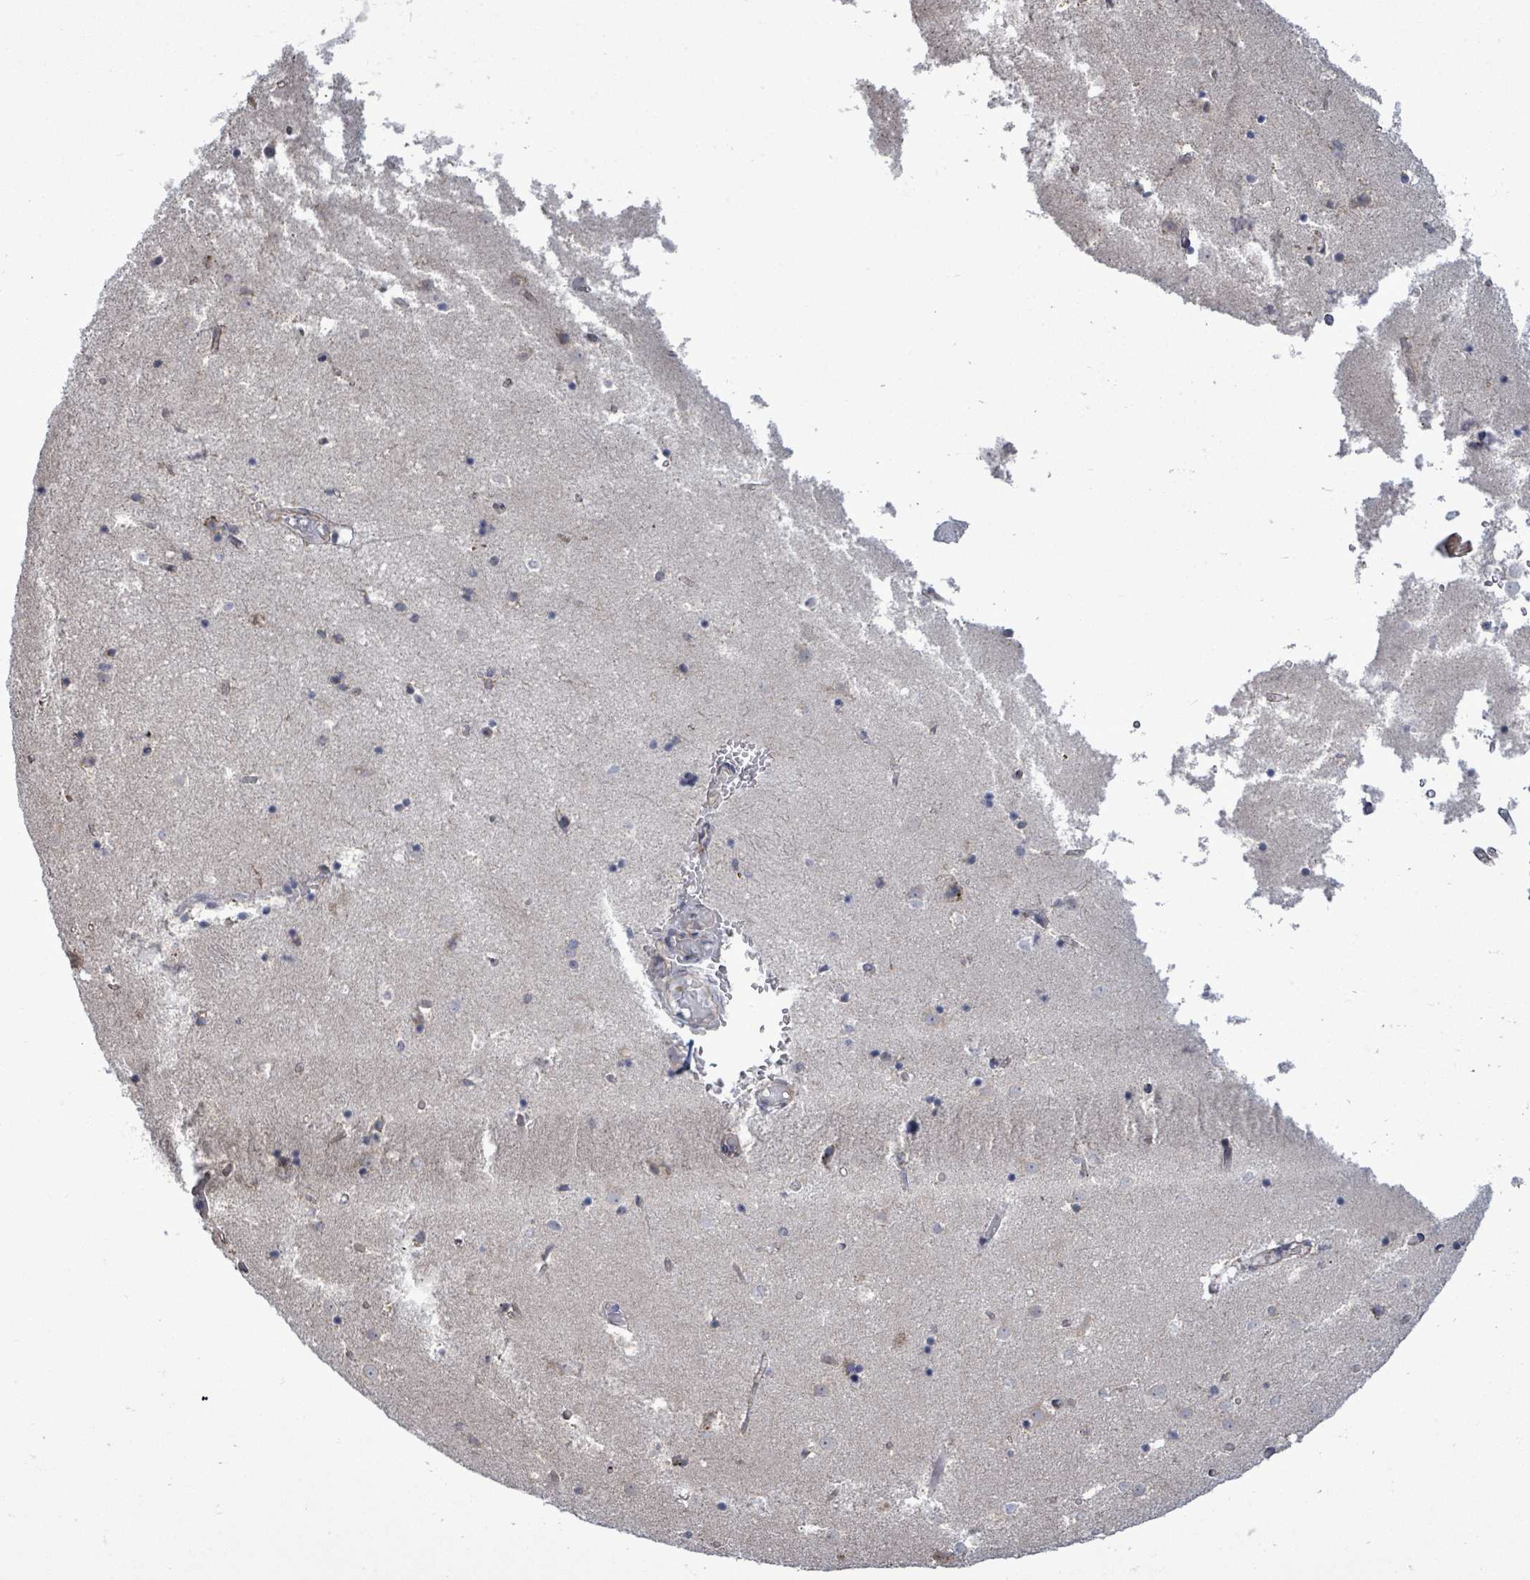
{"staining": {"intensity": "negative", "quantity": "none", "location": "none"}, "tissue": "caudate", "cell_type": "Glial cells", "image_type": "normal", "snomed": [{"axis": "morphology", "description": "Normal tissue, NOS"}, {"axis": "topography", "description": "Lateral ventricle wall"}], "caption": "Immunohistochemistry micrograph of benign human caudate stained for a protein (brown), which reveals no staining in glial cells.", "gene": "PAPSS1", "patient": {"sex": "female", "age": 52}}